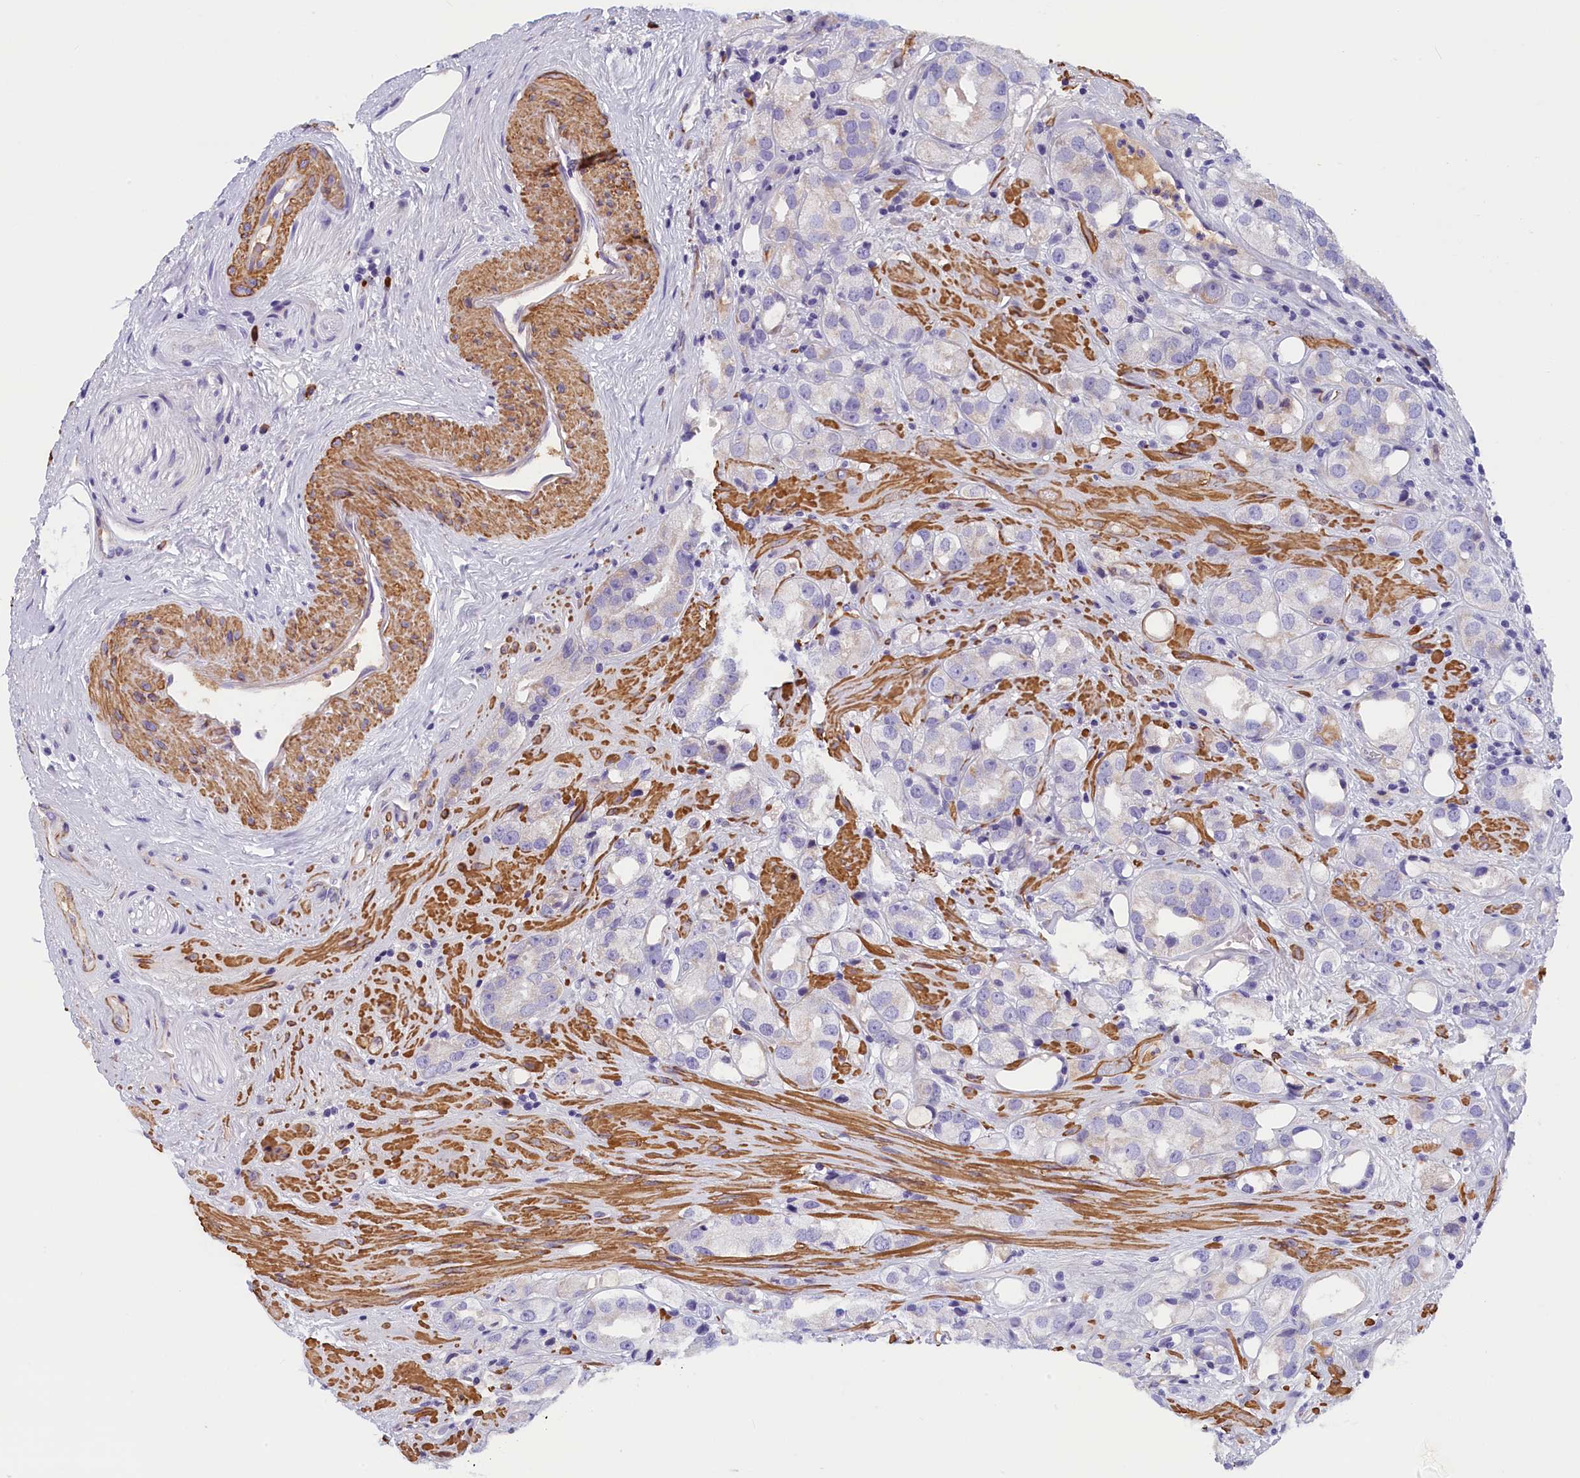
{"staining": {"intensity": "negative", "quantity": "none", "location": "none"}, "tissue": "prostate cancer", "cell_type": "Tumor cells", "image_type": "cancer", "snomed": [{"axis": "morphology", "description": "Adenocarcinoma, NOS"}, {"axis": "topography", "description": "Prostate"}], "caption": "This micrograph is of prostate cancer stained with immunohistochemistry (IHC) to label a protein in brown with the nuclei are counter-stained blue. There is no staining in tumor cells.", "gene": "BCL2L13", "patient": {"sex": "male", "age": 79}}